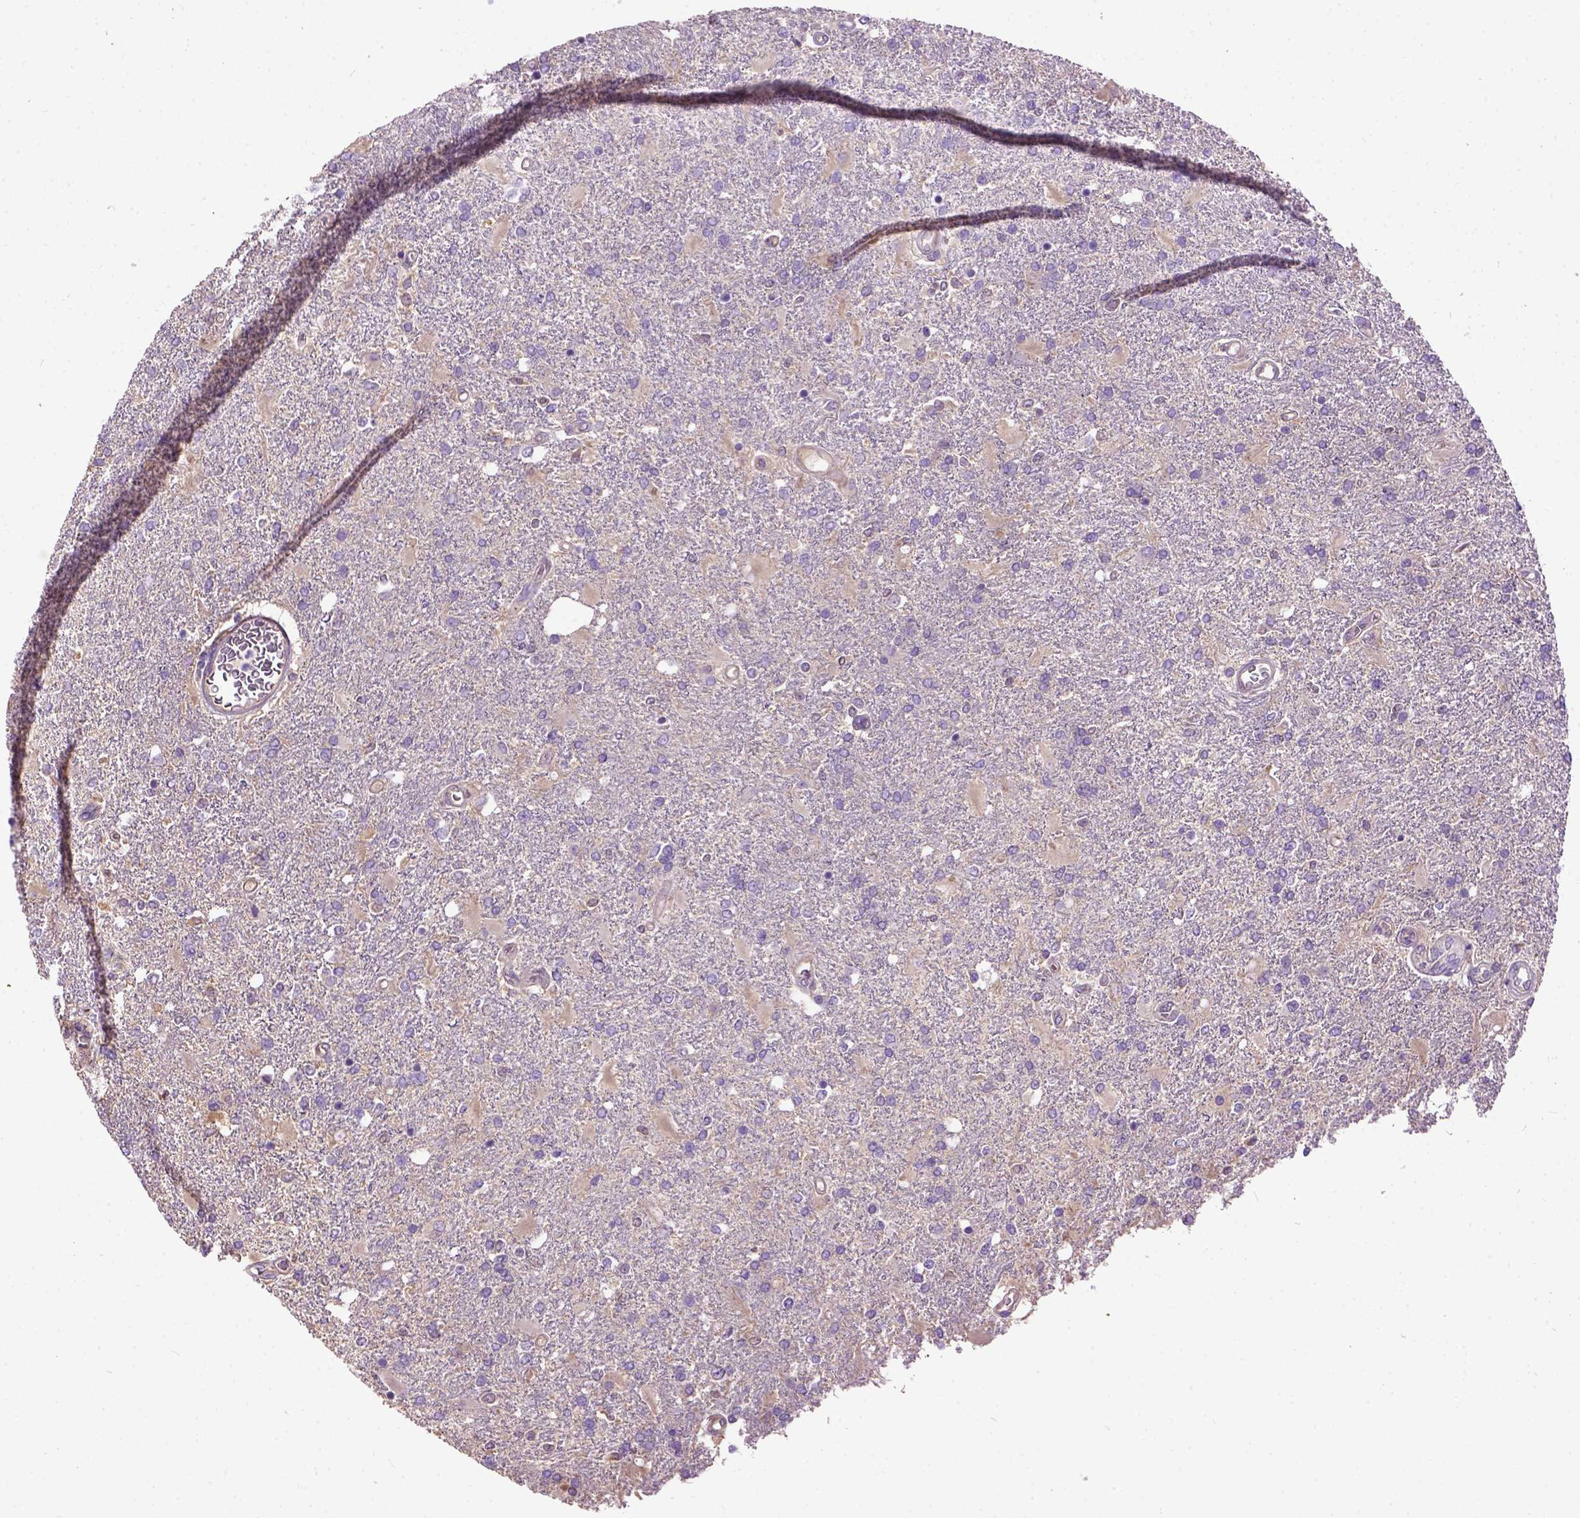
{"staining": {"intensity": "weak", "quantity": ">75%", "location": "cytoplasmic/membranous"}, "tissue": "glioma", "cell_type": "Tumor cells", "image_type": "cancer", "snomed": [{"axis": "morphology", "description": "Glioma, malignant, High grade"}, {"axis": "topography", "description": "Cerebral cortex"}], "caption": "IHC micrograph of glioma stained for a protein (brown), which displays low levels of weak cytoplasmic/membranous expression in approximately >75% of tumor cells.", "gene": "SEMA4F", "patient": {"sex": "male", "age": 79}}